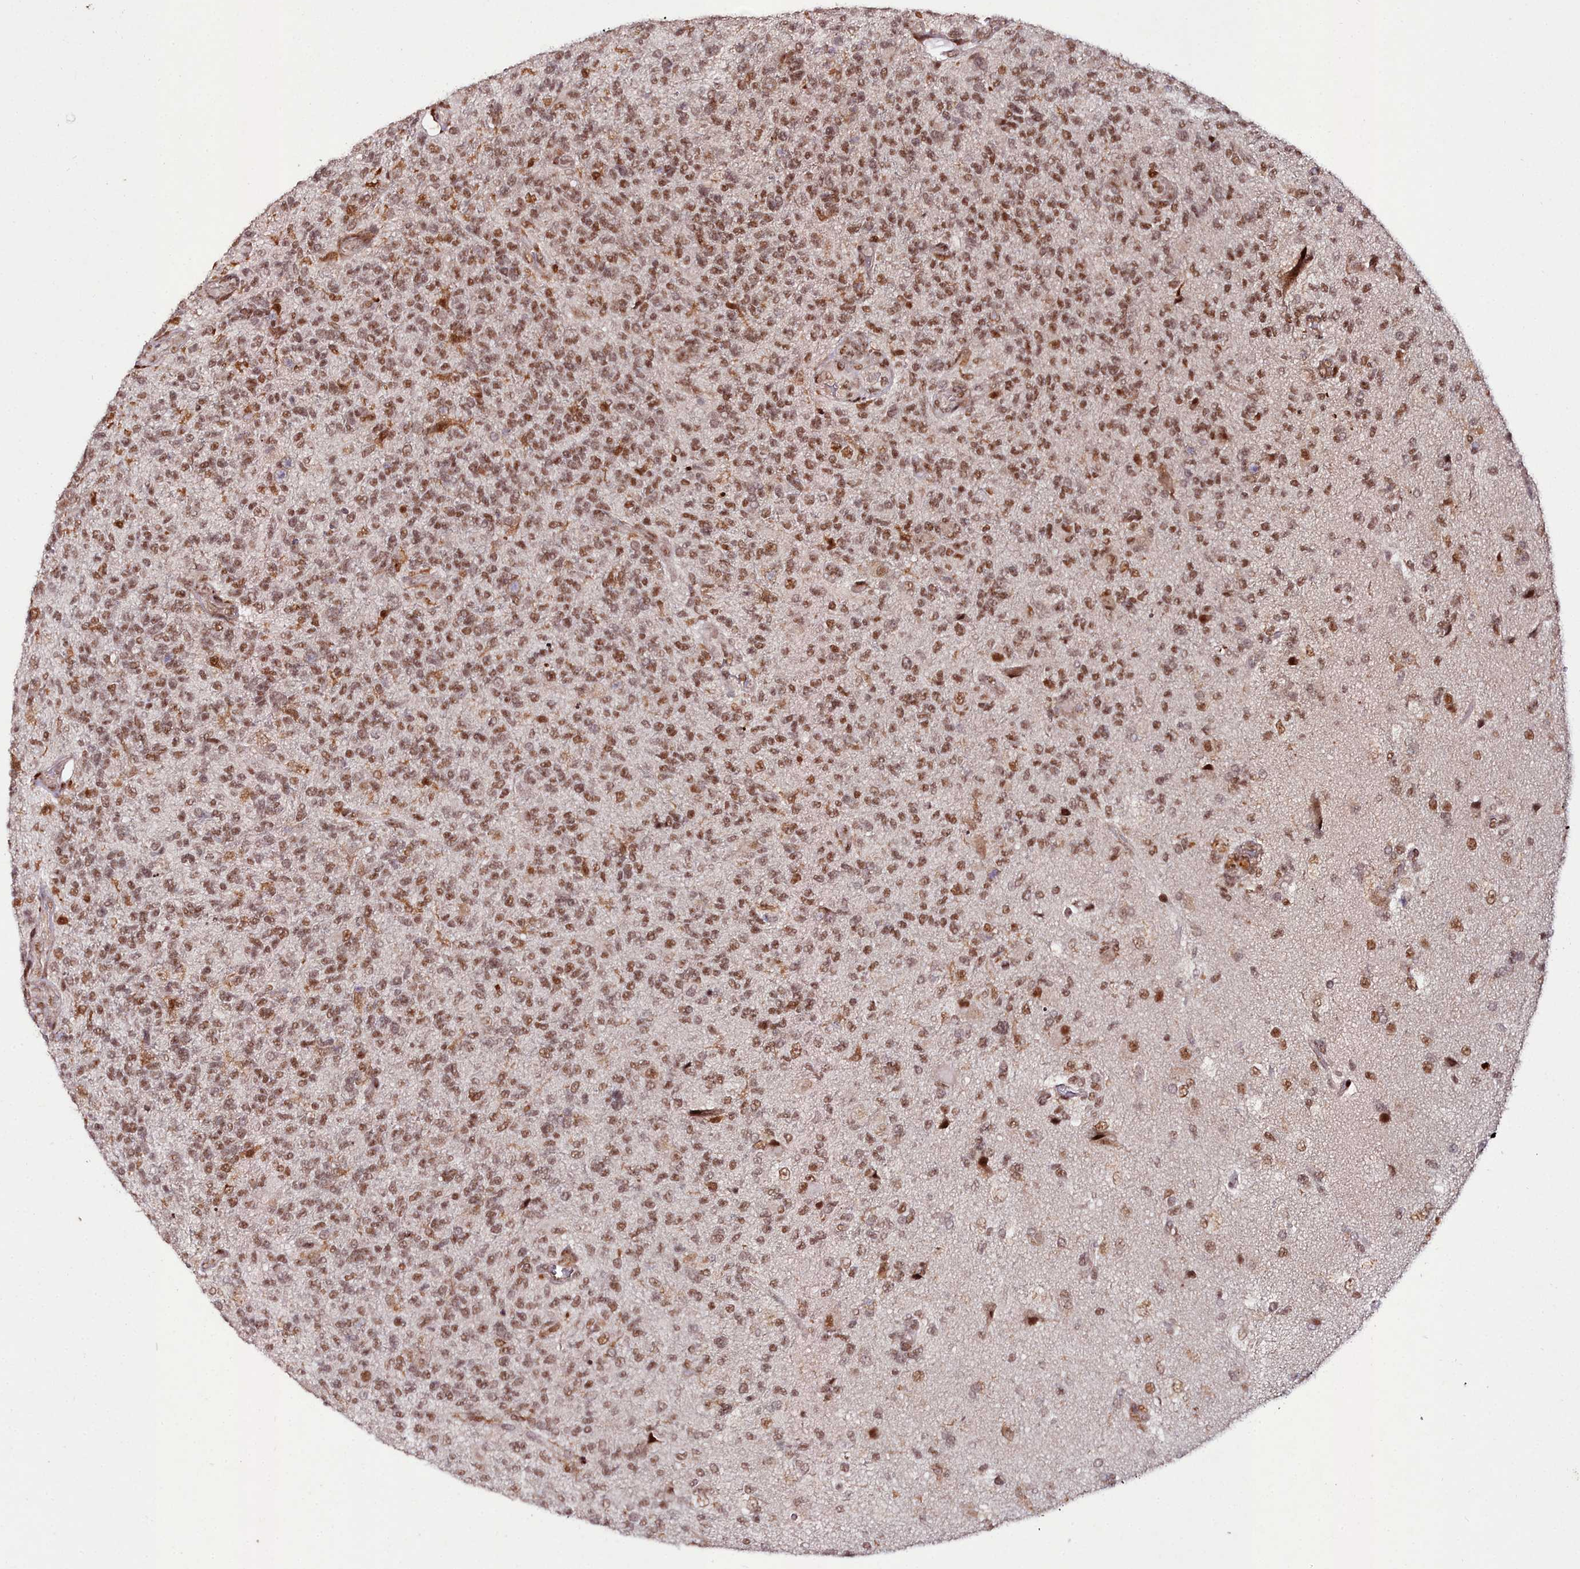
{"staining": {"intensity": "moderate", "quantity": ">75%", "location": "nuclear"}, "tissue": "glioma", "cell_type": "Tumor cells", "image_type": "cancer", "snomed": [{"axis": "morphology", "description": "Glioma, malignant, High grade"}, {"axis": "topography", "description": "Brain"}], "caption": "Protein expression analysis of human malignant glioma (high-grade) reveals moderate nuclear staining in approximately >75% of tumor cells.", "gene": "CXXC1", "patient": {"sex": "male", "age": 56}}